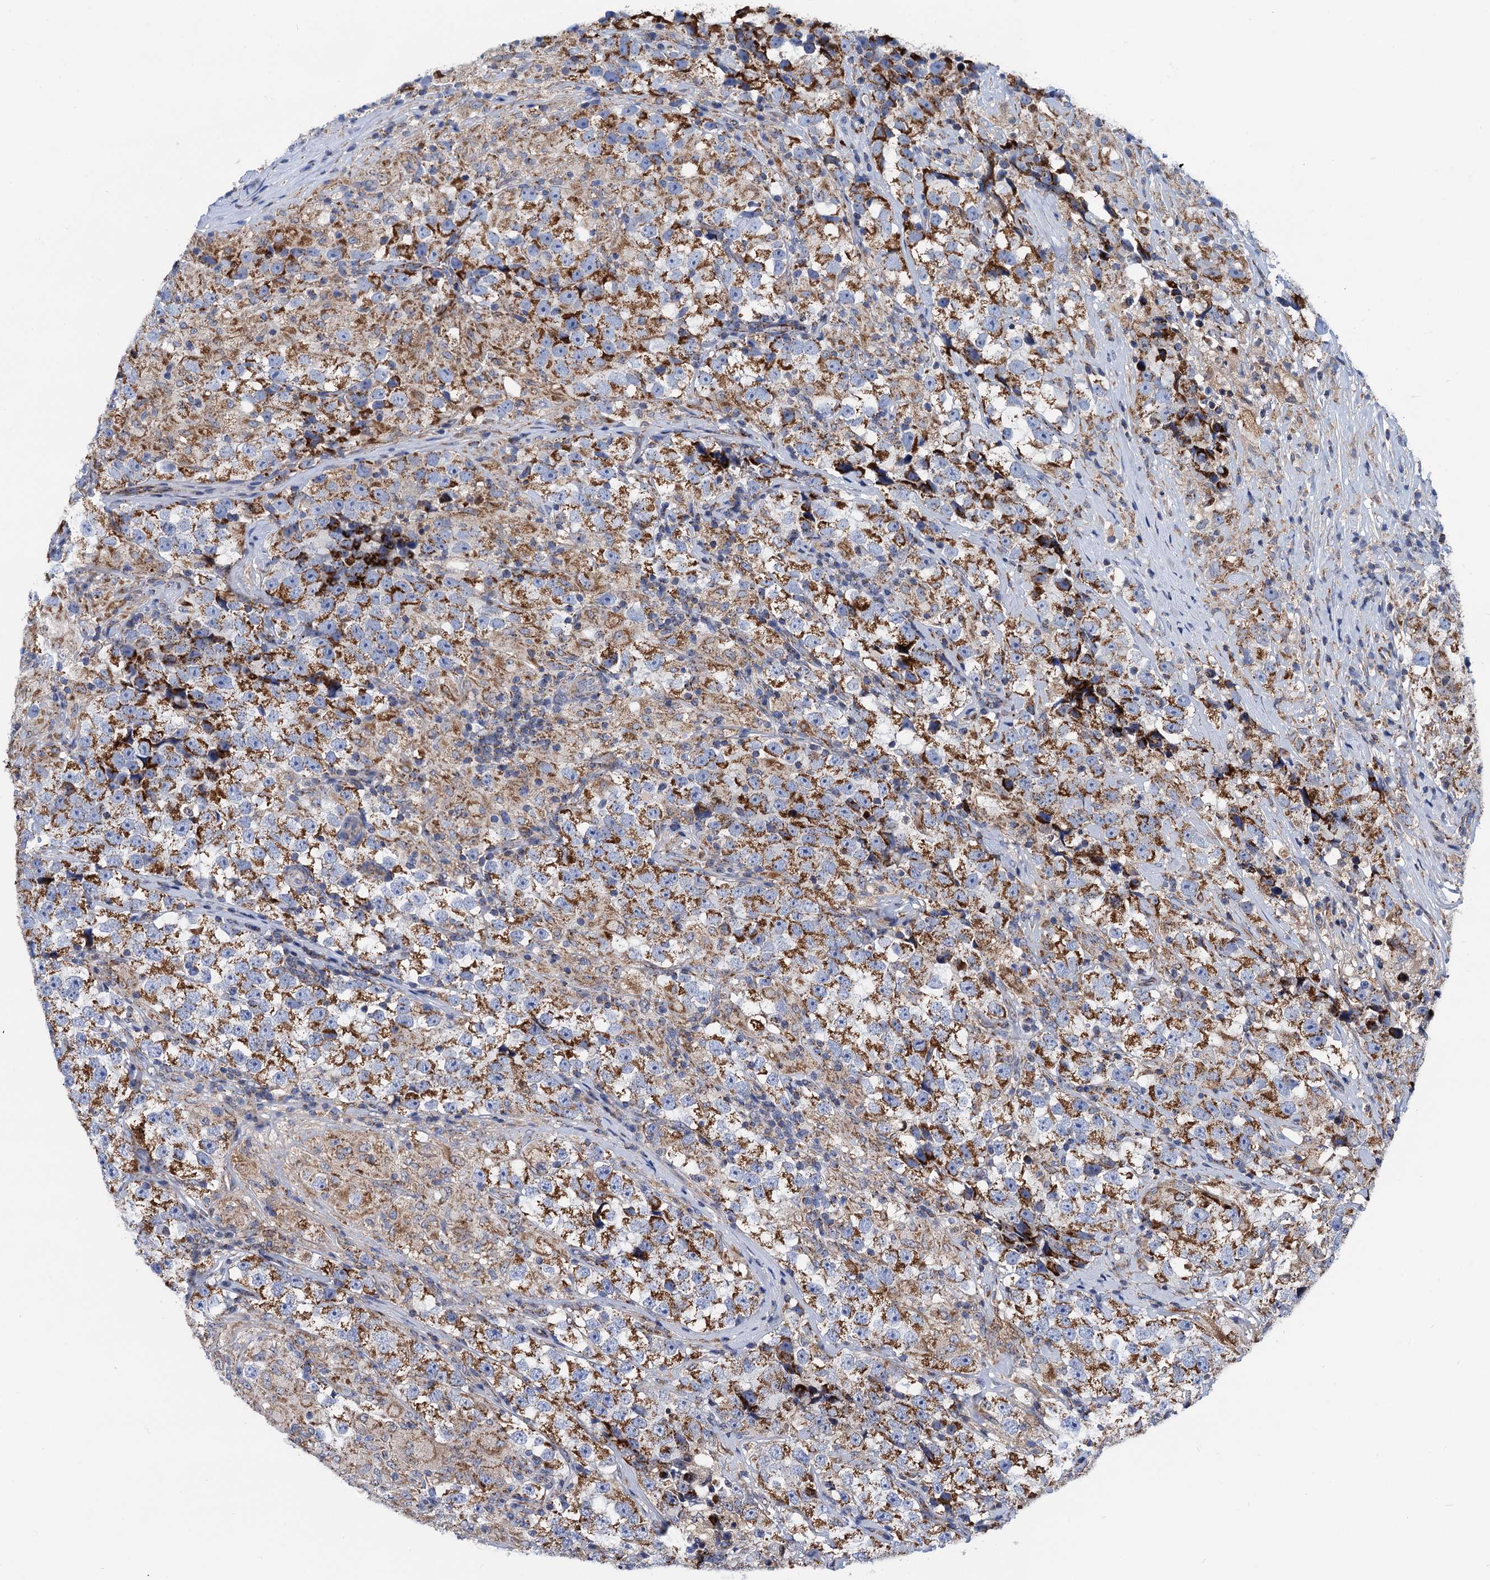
{"staining": {"intensity": "moderate", "quantity": ">75%", "location": "cytoplasmic/membranous"}, "tissue": "testis cancer", "cell_type": "Tumor cells", "image_type": "cancer", "snomed": [{"axis": "morphology", "description": "Seminoma, NOS"}, {"axis": "topography", "description": "Testis"}], "caption": "Immunohistochemical staining of human testis cancer (seminoma) shows moderate cytoplasmic/membranous protein expression in approximately >75% of tumor cells. (Brightfield microscopy of DAB IHC at high magnification).", "gene": "PTCD3", "patient": {"sex": "male", "age": 46}}